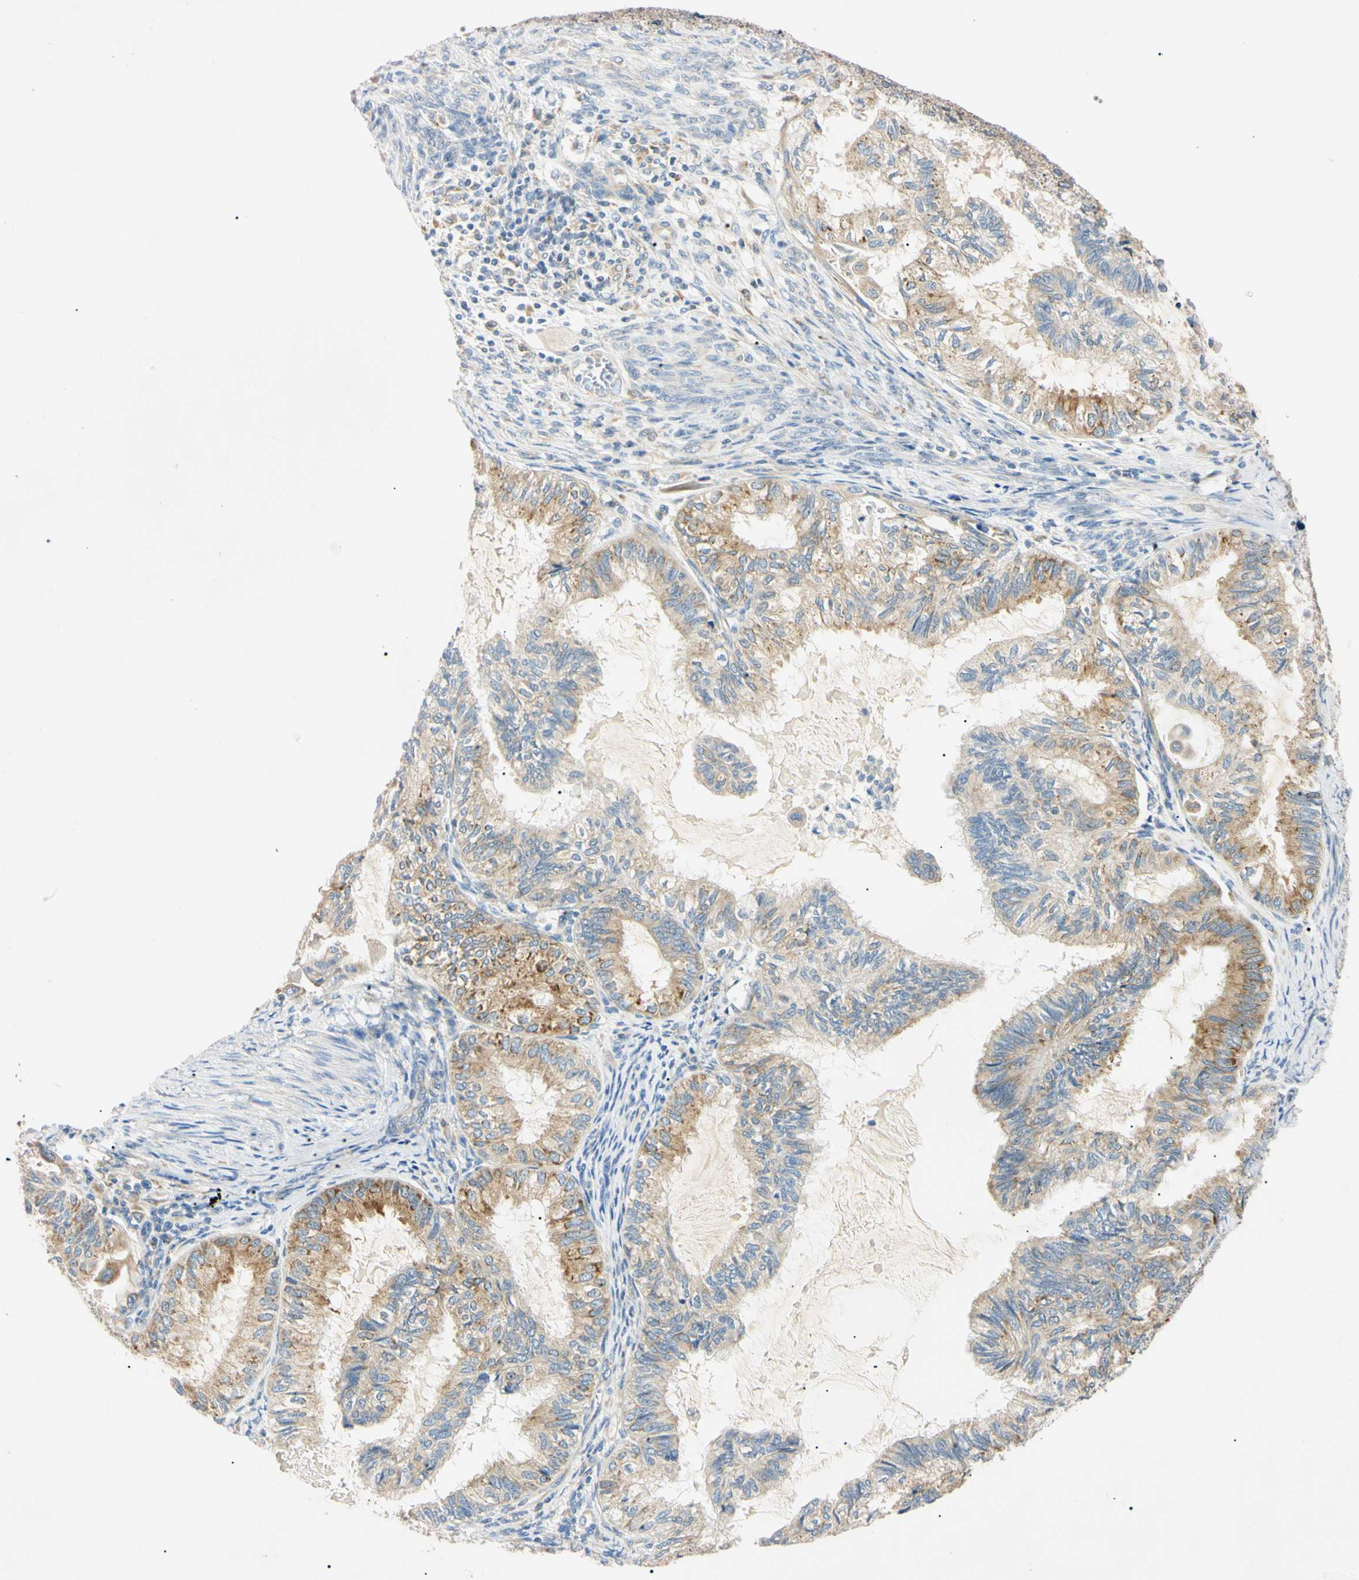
{"staining": {"intensity": "moderate", "quantity": "25%-75%", "location": "cytoplasmic/membranous"}, "tissue": "cervical cancer", "cell_type": "Tumor cells", "image_type": "cancer", "snomed": [{"axis": "morphology", "description": "Normal tissue, NOS"}, {"axis": "morphology", "description": "Adenocarcinoma, NOS"}, {"axis": "topography", "description": "Cervix"}, {"axis": "topography", "description": "Endometrium"}], "caption": "IHC of human cervical cancer reveals medium levels of moderate cytoplasmic/membranous staining in approximately 25%-75% of tumor cells.", "gene": "DNAJB12", "patient": {"sex": "female", "age": 86}}